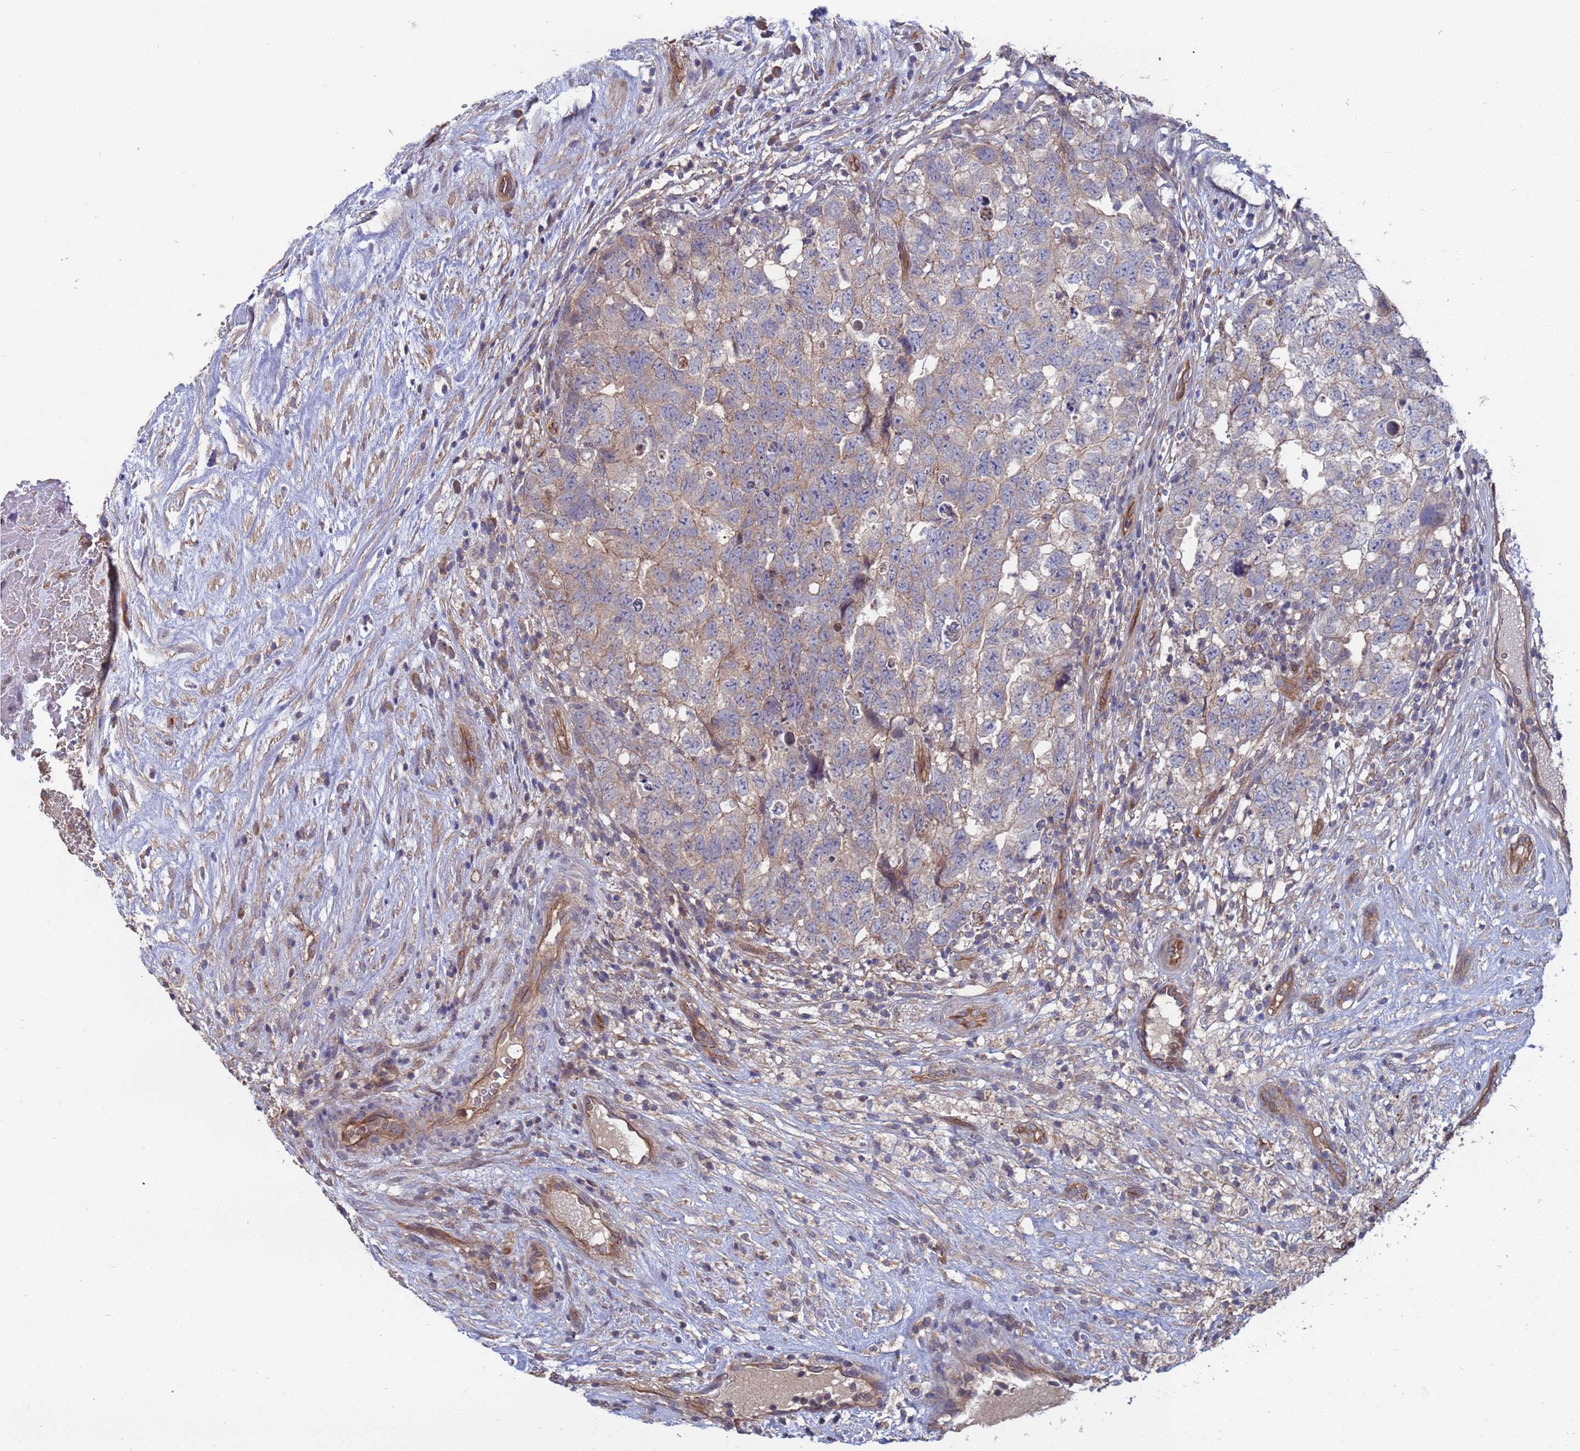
{"staining": {"intensity": "negative", "quantity": "none", "location": "none"}, "tissue": "testis cancer", "cell_type": "Tumor cells", "image_type": "cancer", "snomed": [{"axis": "morphology", "description": "Seminoma, NOS"}, {"axis": "morphology", "description": "Carcinoma, Embryonal, NOS"}, {"axis": "topography", "description": "Testis"}], "caption": "Micrograph shows no significant protein staining in tumor cells of testis cancer.", "gene": "NDUFAF6", "patient": {"sex": "male", "age": 29}}